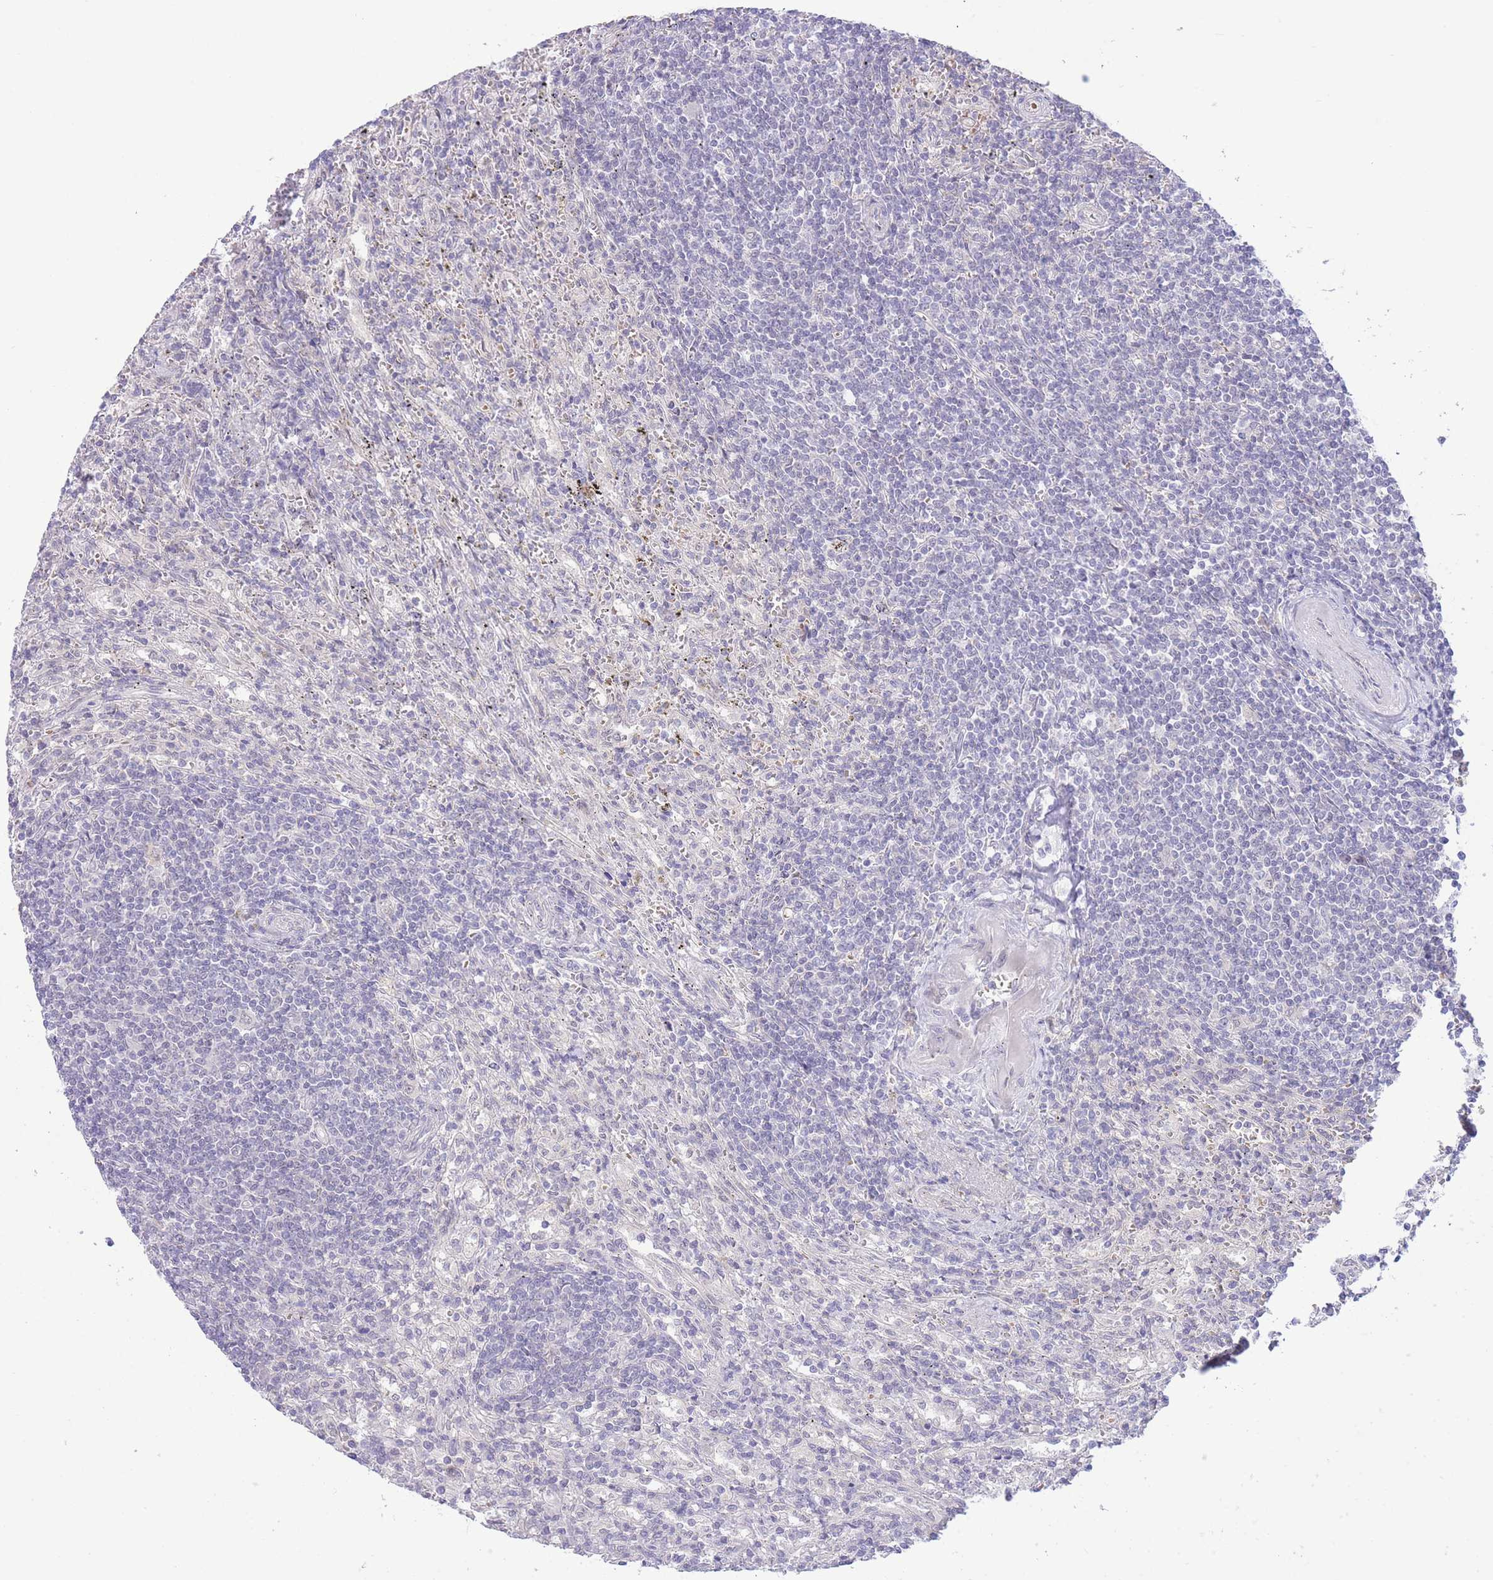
{"staining": {"intensity": "negative", "quantity": "none", "location": "none"}, "tissue": "lymphoma", "cell_type": "Tumor cells", "image_type": "cancer", "snomed": [{"axis": "morphology", "description": "Malignant lymphoma, non-Hodgkin's type, Low grade"}, {"axis": "topography", "description": "Spleen"}], "caption": "IHC of low-grade malignant lymphoma, non-Hodgkin's type reveals no positivity in tumor cells.", "gene": "FBXO46", "patient": {"sex": "male", "age": 76}}